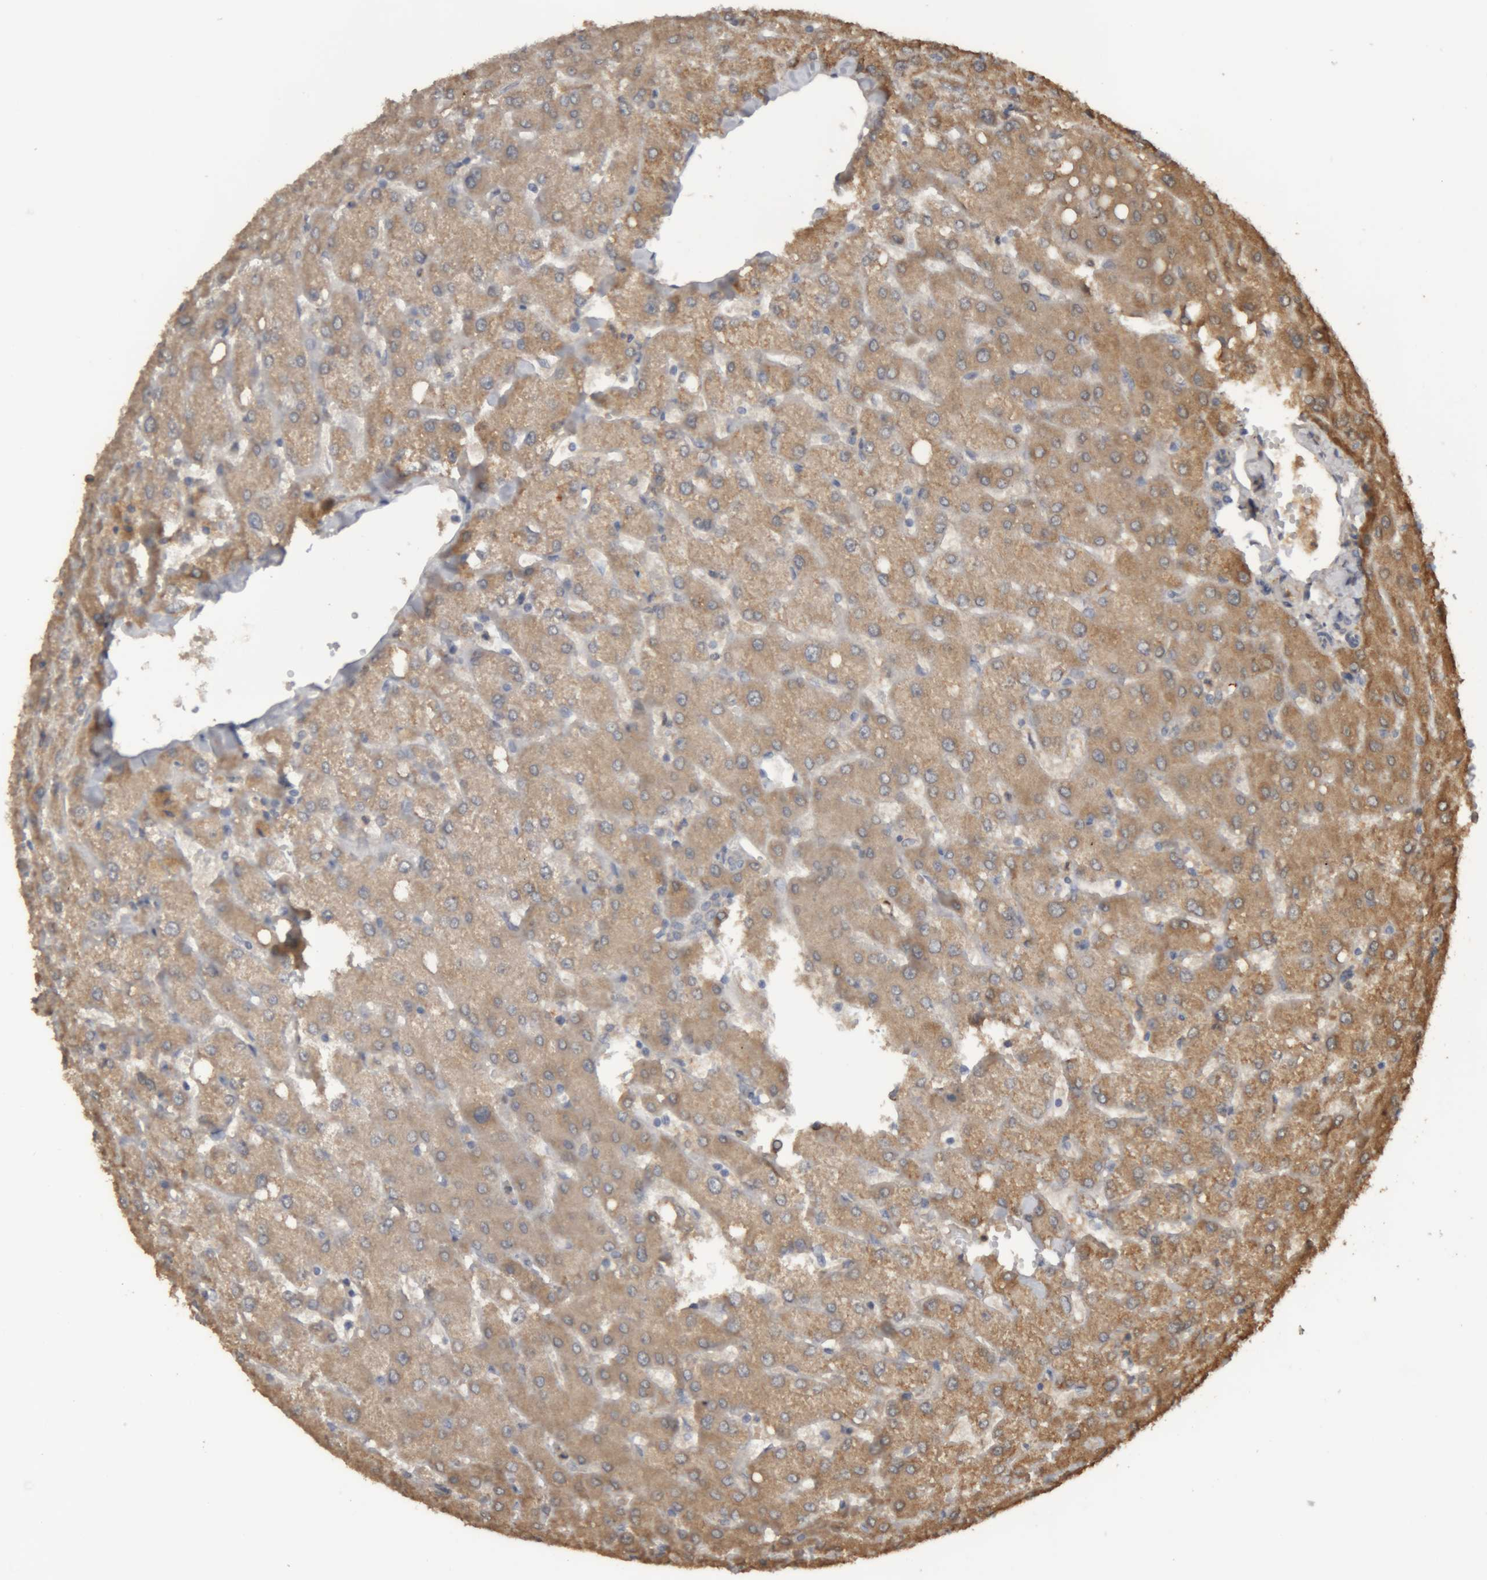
{"staining": {"intensity": "negative", "quantity": "none", "location": "none"}, "tissue": "liver", "cell_type": "Cholangiocytes", "image_type": "normal", "snomed": [{"axis": "morphology", "description": "Normal tissue, NOS"}, {"axis": "topography", "description": "Liver"}], "caption": "Image shows no significant protein staining in cholangiocytes of benign liver.", "gene": "TMED7", "patient": {"sex": "female", "age": 54}}